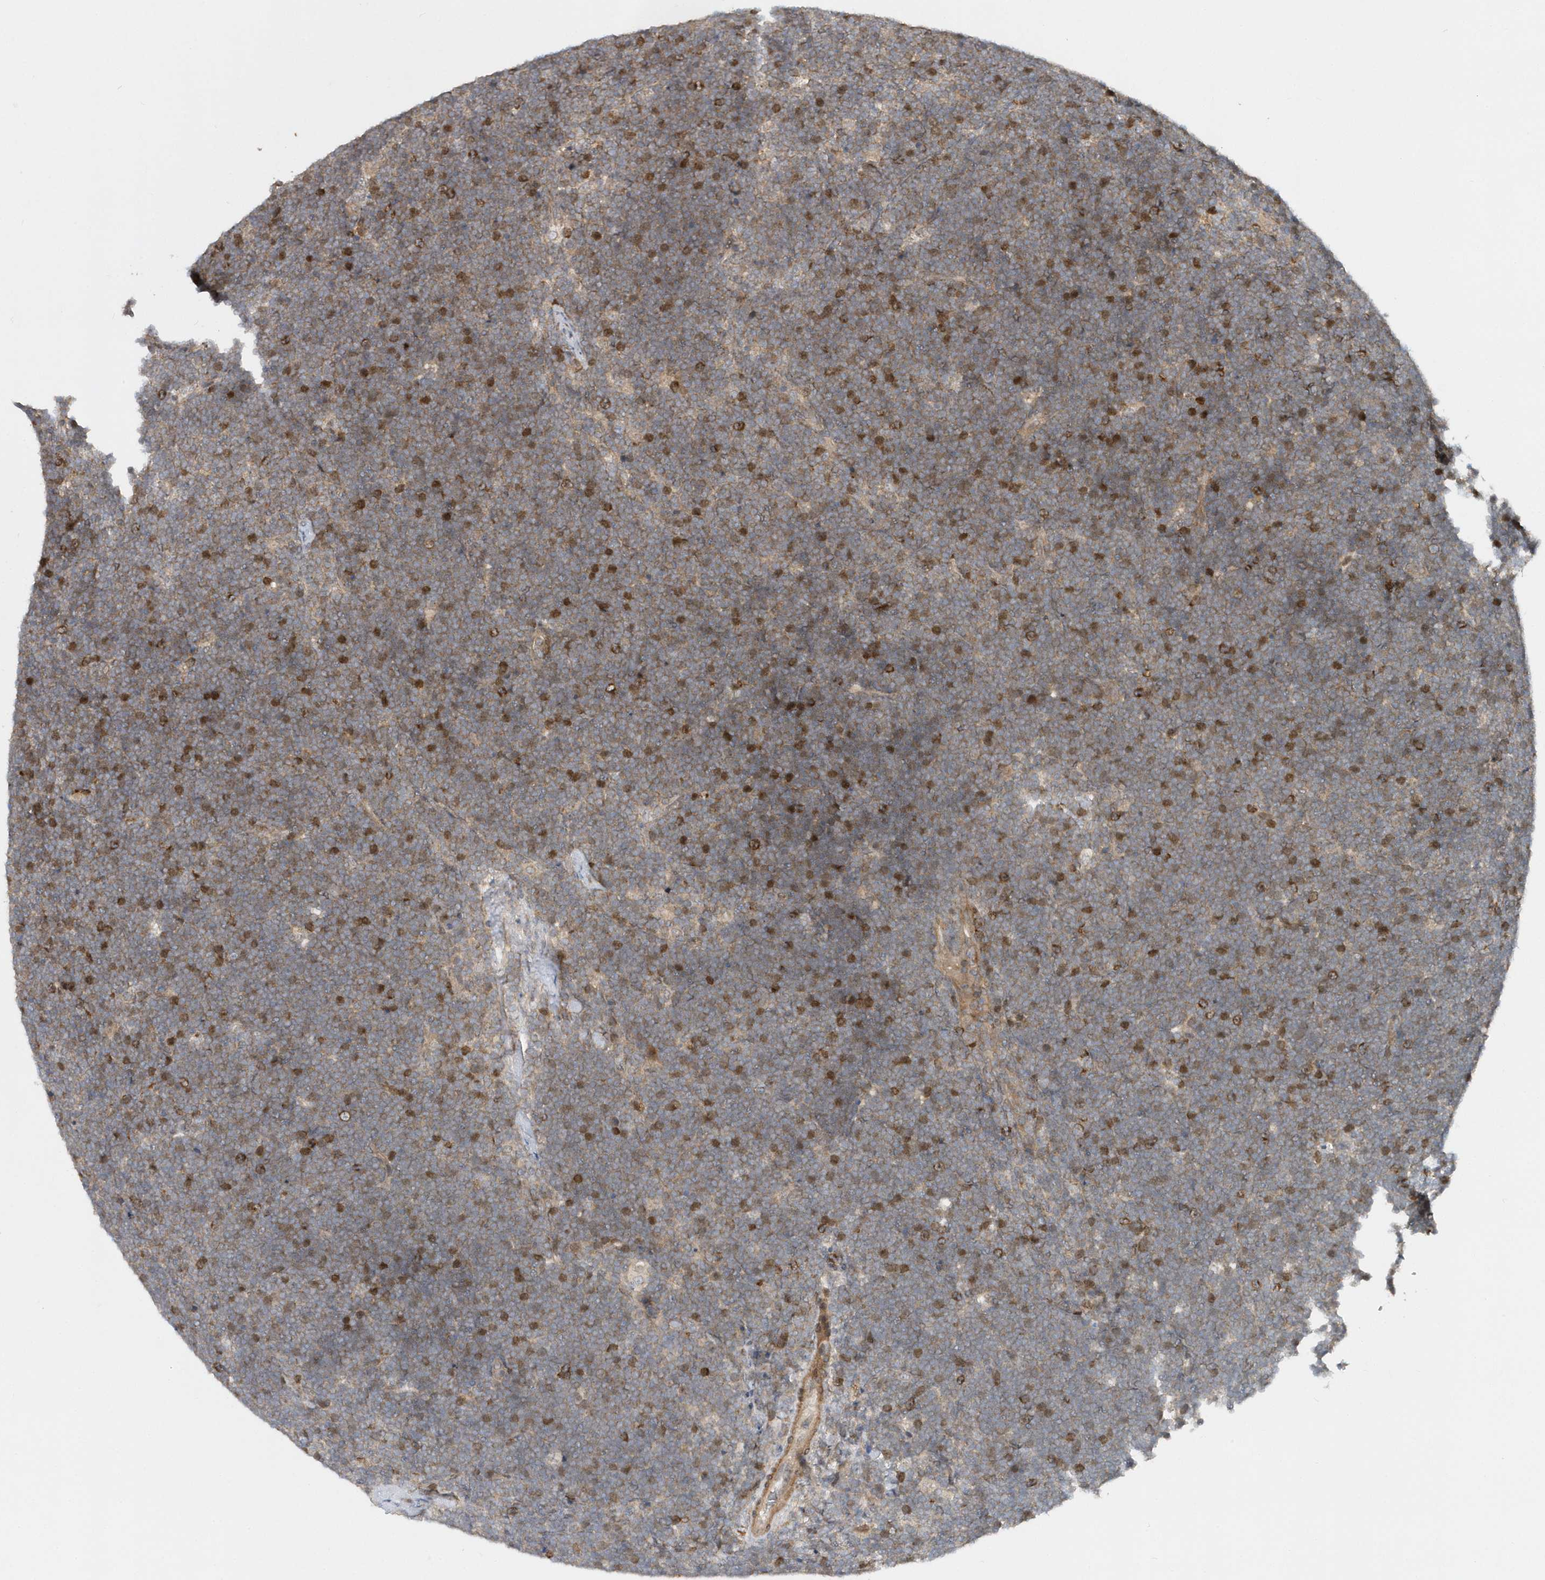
{"staining": {"intensity": "moderate", "quantity": "25%-75%", "location": "cytoplasmic/membranous"}, "tissue": "lymphoma", "cell_type": "Tumor cells", "image_type": "cancer", "snomed": [{"axis": "morphology", "description": "Malignant lymphoma, non-Hodgkin's type, High grade"}, {"axis": "topography", "description": "Lymph node"}], "caption": "Immunohistochemistry image of neoplastic tissue: lymphoma stained using immunohistochemistry reveals medium levels of moderate protein expression localized specifically in the cytoplasmic/membranous of tumor cells, appearing as a cytoplasmic/membranous brown color.", "gene": "MXI1", "patient": {"sex": "male", "age": 13}}